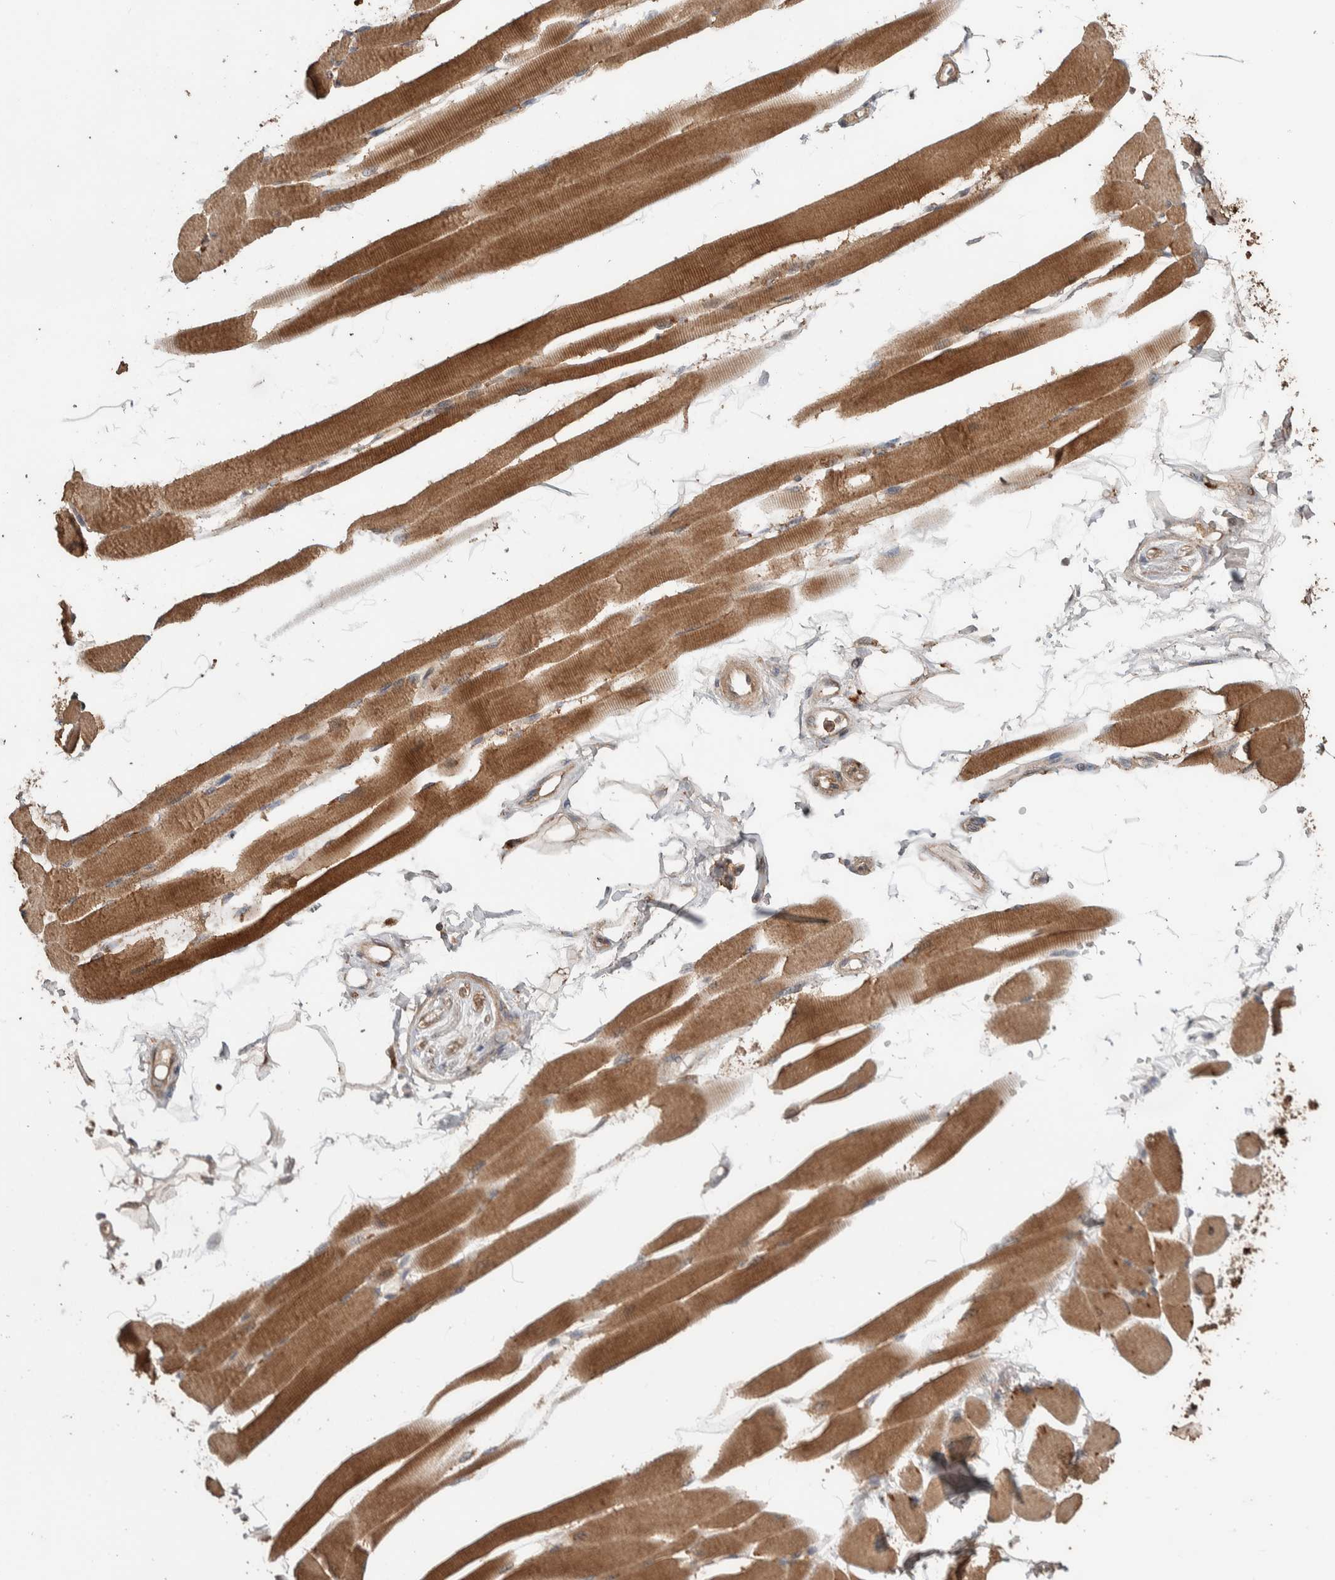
{"staining": {"intensity": "moderate", "quantity": ">75%", "location": "cytoplasmic/membranous"}, "tissue": "skeletal muscle", "cell_type": "Myocytes", "image_type": "normal", "snomed": [{"axis": "morphology", "description": "Normal tissue, NOS"}, {"axis": "topography", "description": "Skeletal muscle"}, {"axis": "topography", "description": "Peripheral nerve tissue"}], "caption": "Immunohistochemistry (IHC) of unremarkable skeletal muscle demonstrates medium levels of moderate cytoplasmic/membranous positivity in approximately >75% of myocytes. (Stains: DAB (3,3'-diaminobenzidine) in brown, nuclei in blue, Microscopy: brightfield microscopy at high magnification).", "gene": "KCNJ5", "patient": {"sex": "female", "age": 84}}